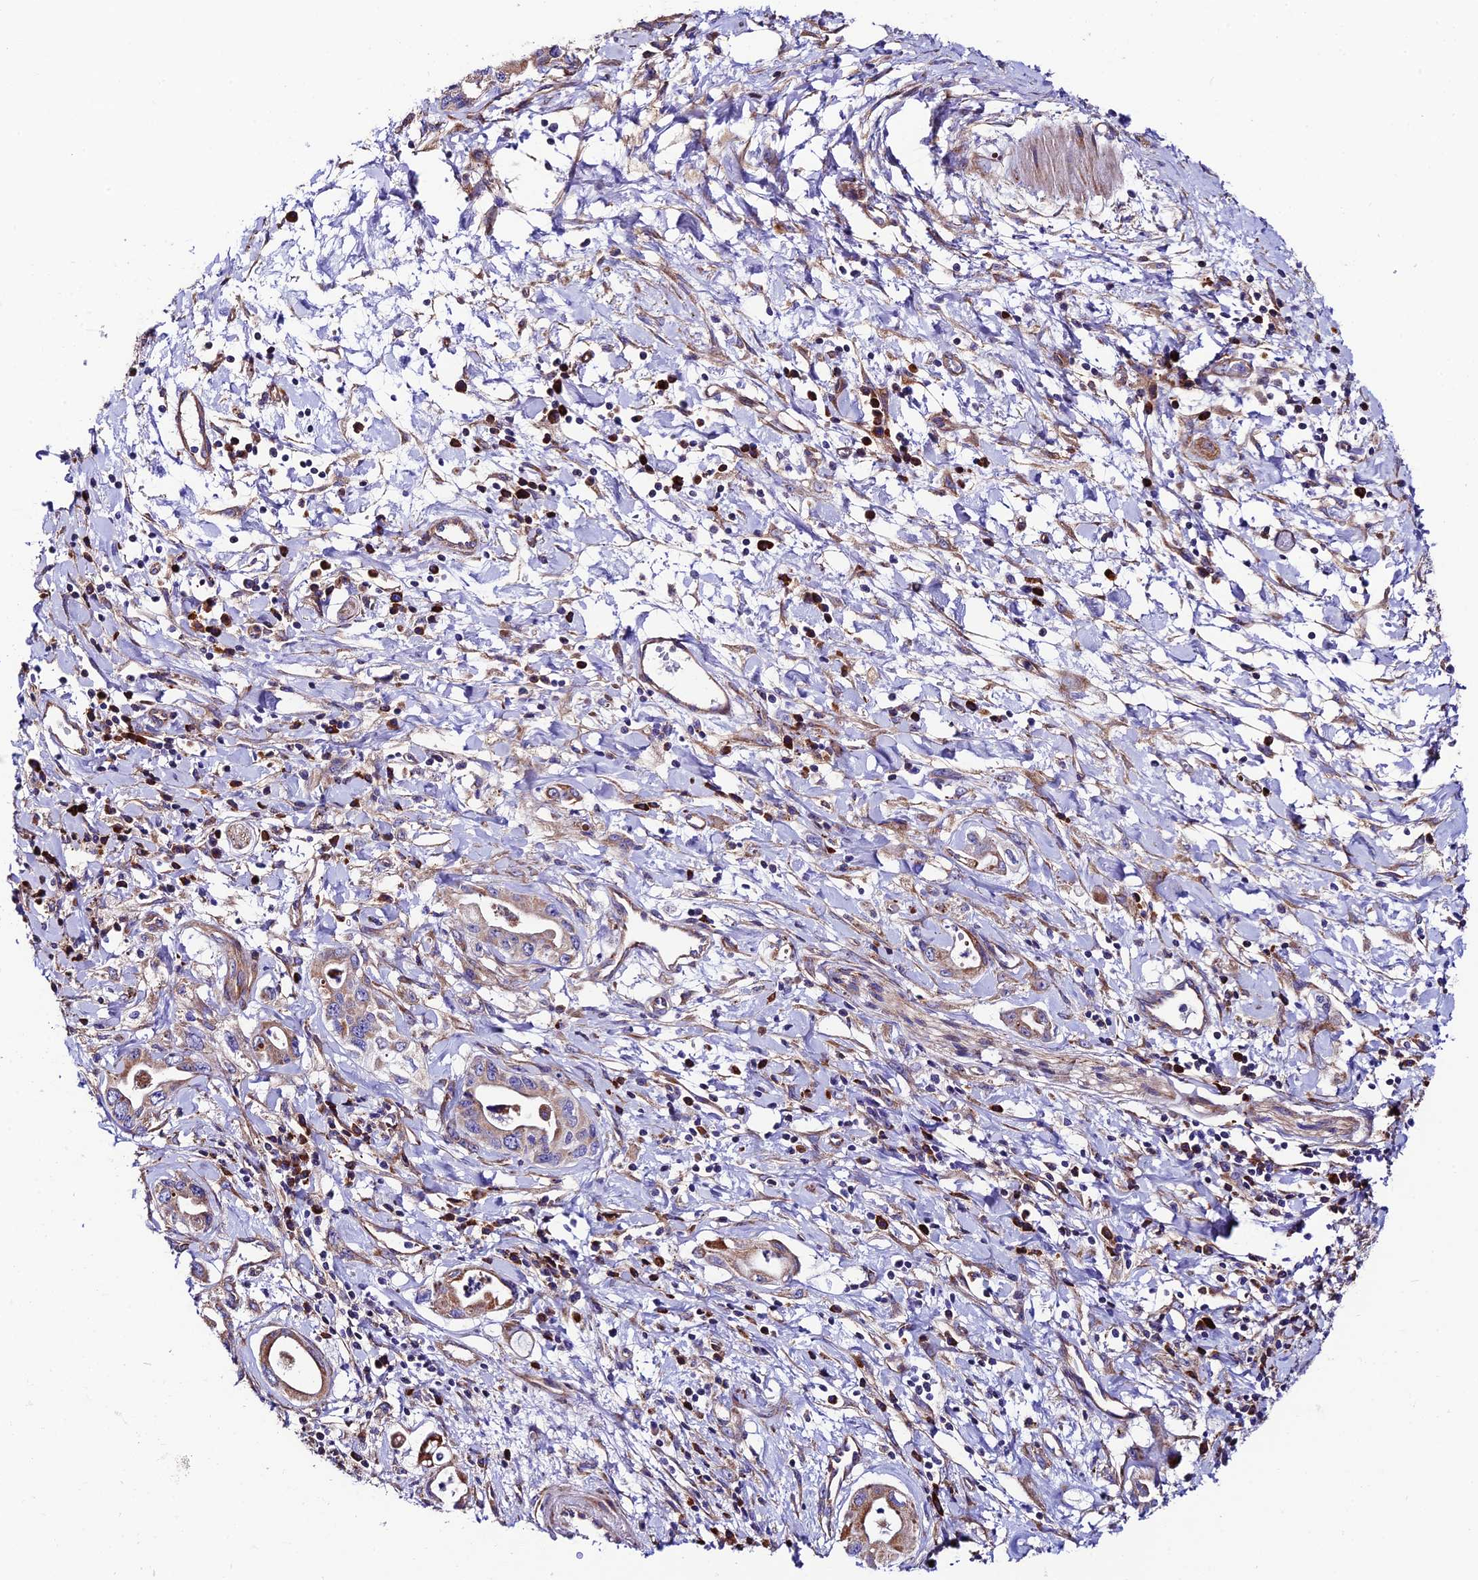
{"staining": {"intensity": "weak", "quantity": "25%-75%", "location": "cytoplasmic/membranous"}, "tissue": "pancreatic cancer", "cell_type": "Tumor cells", "image_type": "cancer", "snomed": [{"axis": "morphology", "description": "Adenocarcinoma, NOS"}, {"axis": "topography", "description": "Pancreas"}], "caption": "The photomicrograph demonstrates a brown stain indicating the presence of a protein in the cytoplasmic/membranous of tumor cells in pancreatic cancer (adenocarcinoma).", "gene": "VPS13C", "patient": {"sex": "female", "age": 77}}